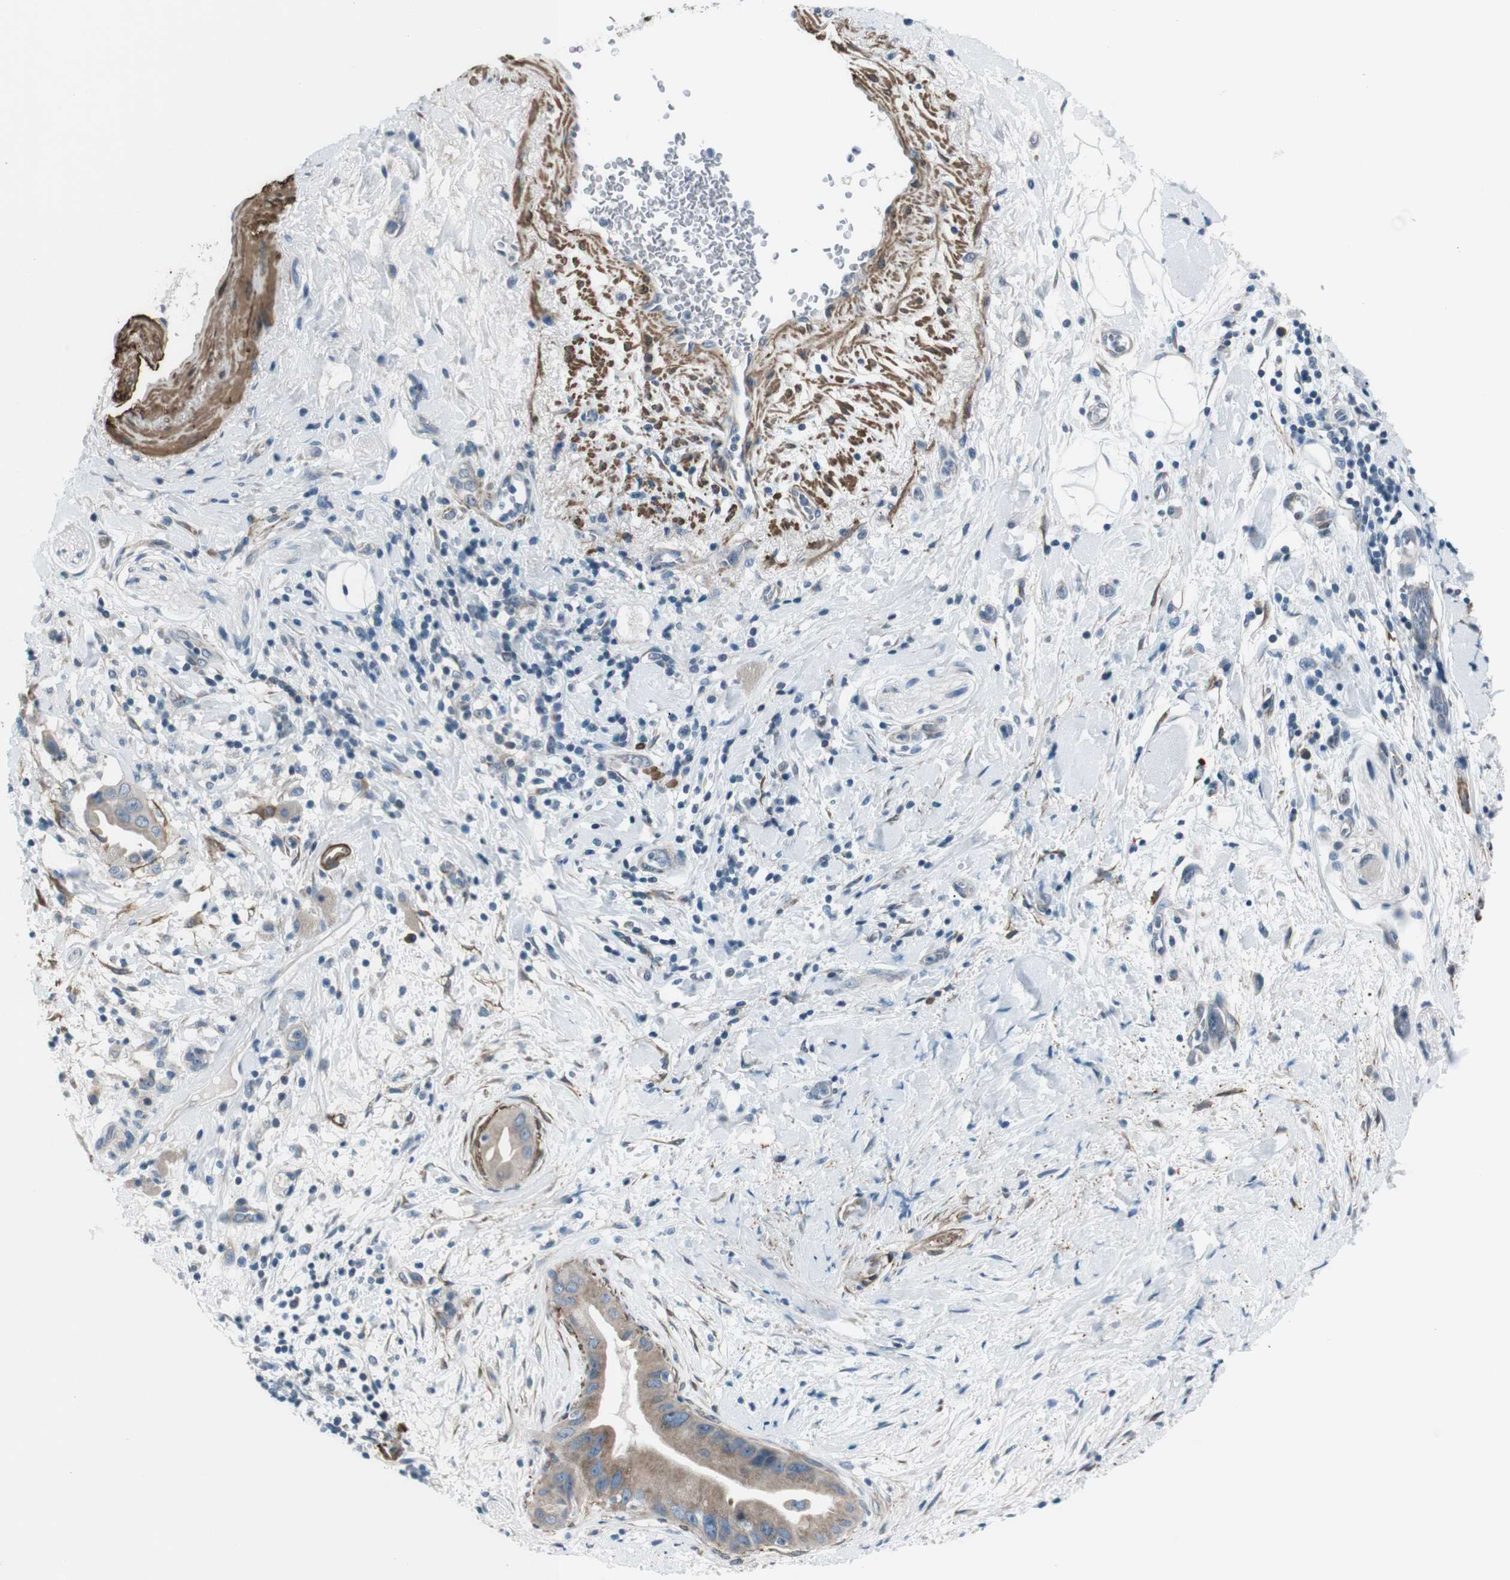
{"staining": {"intensity": "moderate", "quantity": ">75%", "location": "cytoplasmic/membranous"}, "tissue": "pancreatic cancer", "cell_type": "Tumor cells", "image_type": "cancer", "snomed": [{"axis": "morphology", "description": "Adenocarcinoma, NOS"}, {"axis": "topography", "description": "Pancreas"}], "caption": "The immunohistochemical stain shows moderate cytoplasmic/membranous expression in tumor cells of adenocarcinoma (pancreatic) tissue. The staining was performed using DAB (3,3'-diaminobenzidine), with brown indicating positive protein expression. Nuclei are stained blue with hematoxylin.", "gene": "PDLIM5", "patient": {"sex": "male", "age": 55}}